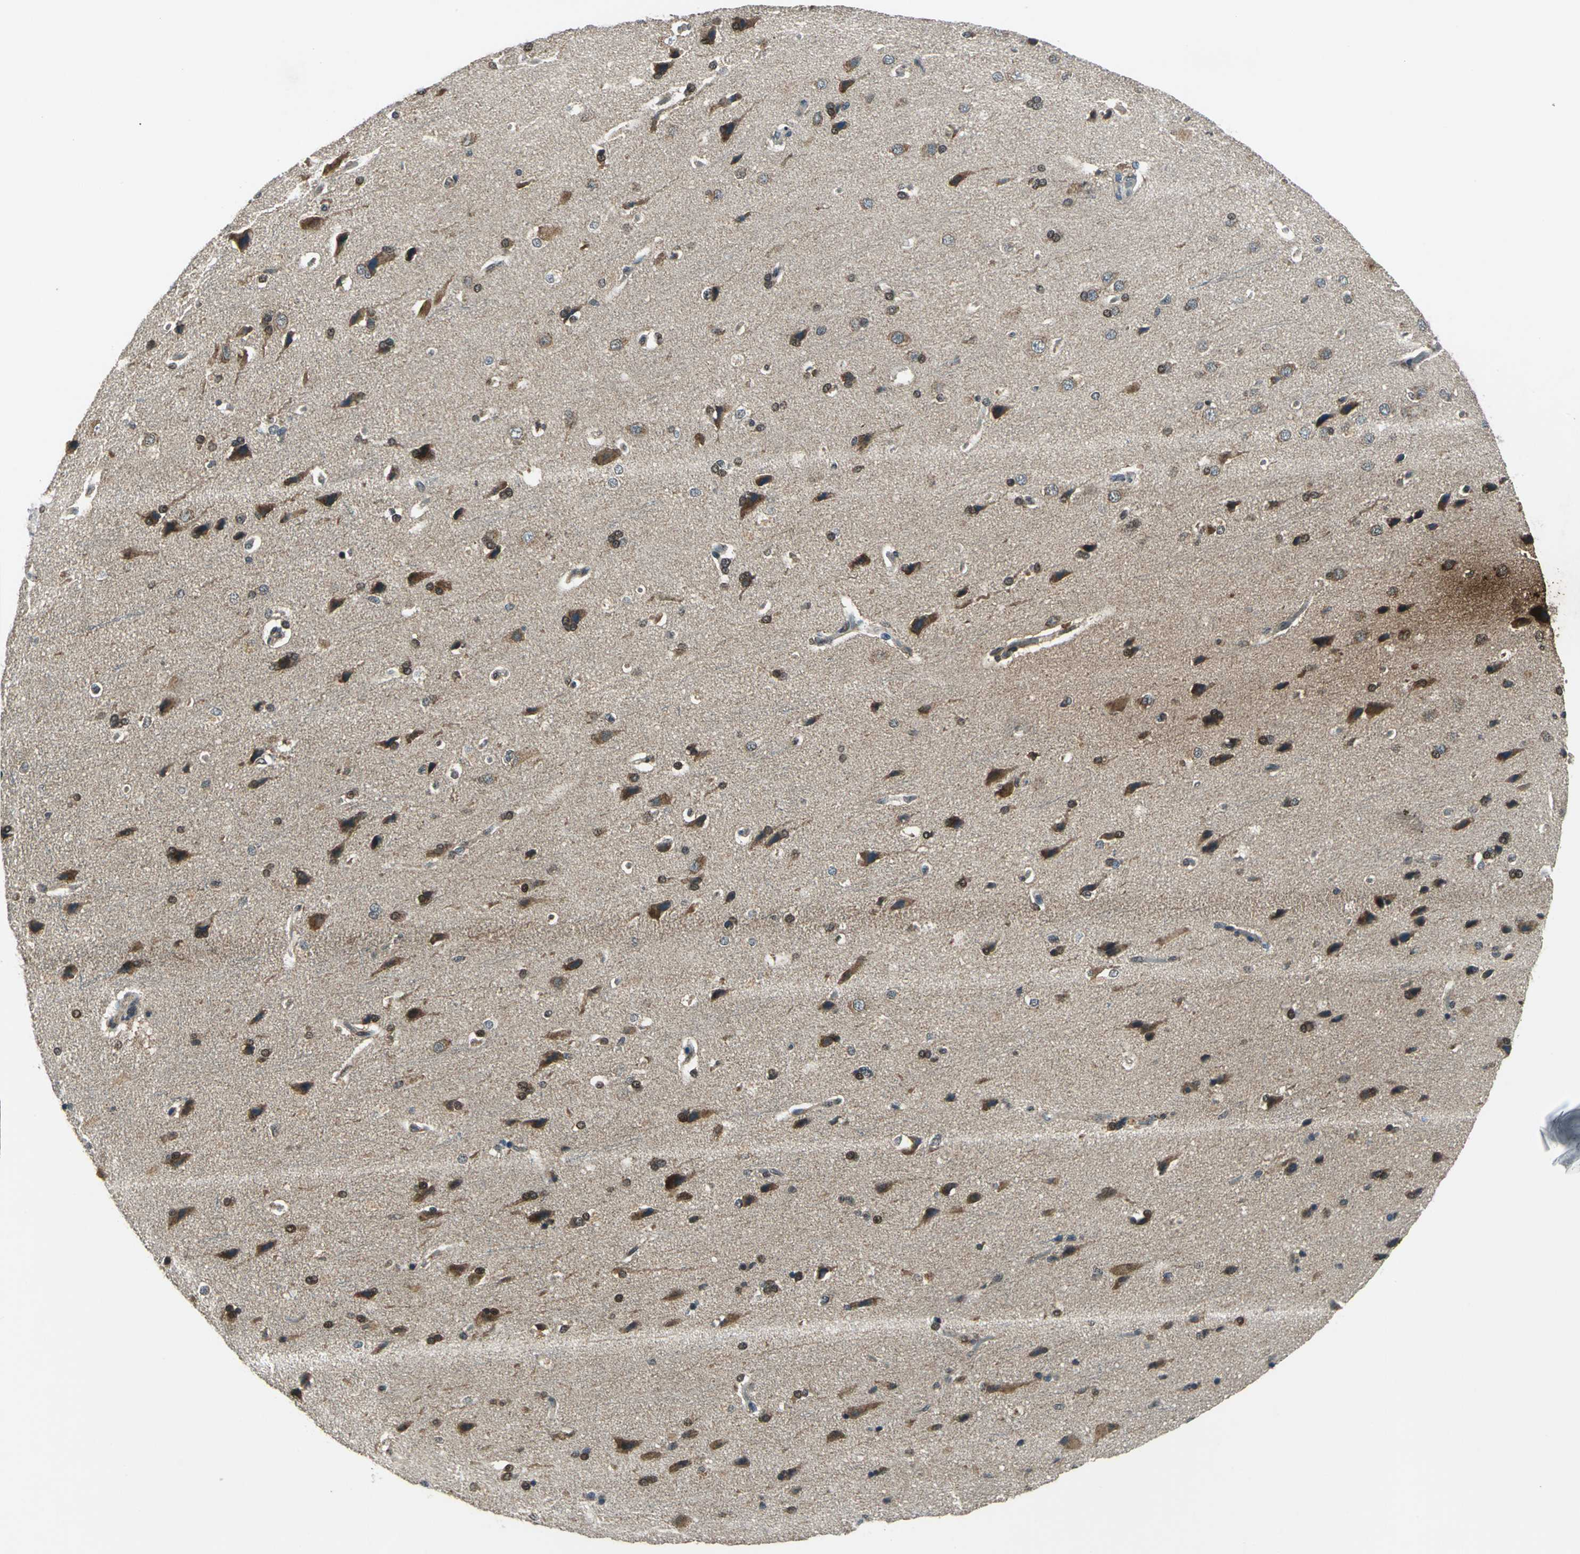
{"staining": {"intensity": "negative", "quantity": "none", "location": "none"}, "tissue": "cerebral cortex", "cell_type": "Endothelial cells", "image_type": "normal", "snomed": [{"axis": "morphology", "description": "Normal tissue, NOS"}, {"axis": "topography", "description": "Cerebral cortex"}], "caption": "Endothelial cells are negative for brown protein staining in unremarkable cerebral cortex. (DAB (3,3'-diaminobenzidine) IHC with hematoxylin counter stain).", "gene": "NUDT2", "patient": {"sex": "male", "age": 62}}